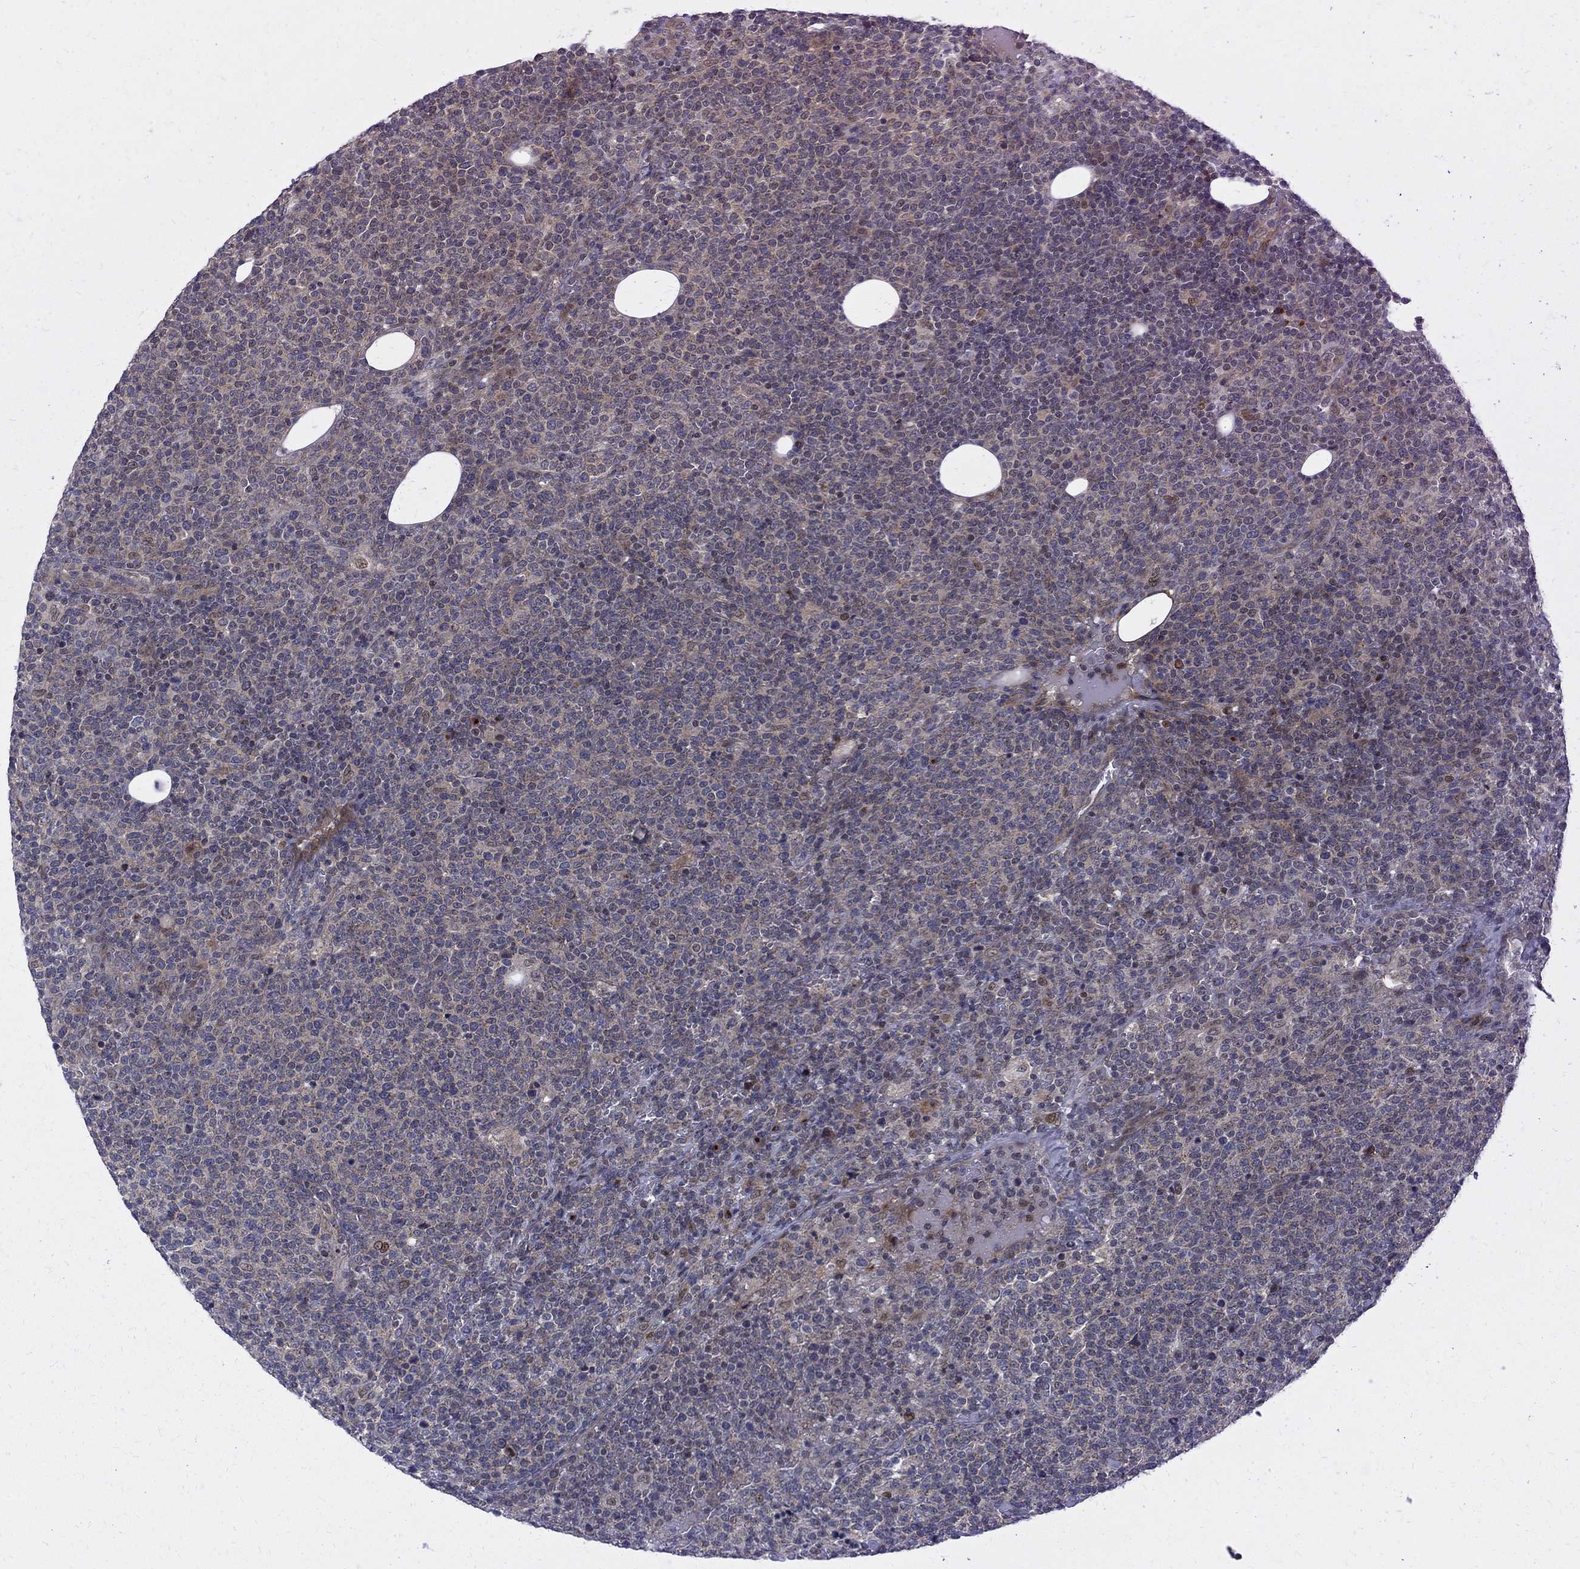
{"staining": {"intensity": "negative", "quantity": "none", "location": "none"}, "tissue": "lymphoma", "cell_type": "Tumor cells", "image_type": "cancer", "snomed": [{"axis": "morphology", "description": "Malignant lymphoma, non-Hodgkin's type, High grade"}, {"axis": "topography", "description": "Lymph node"}], "caption": "Malignant lymphoma, non-Hodgkin's type (high-grade) was stained to show a protein in brown. There is no significant expression in tumor cells.", "gene": "WDR19", "patient": {"sex": "male", "age": 61}}